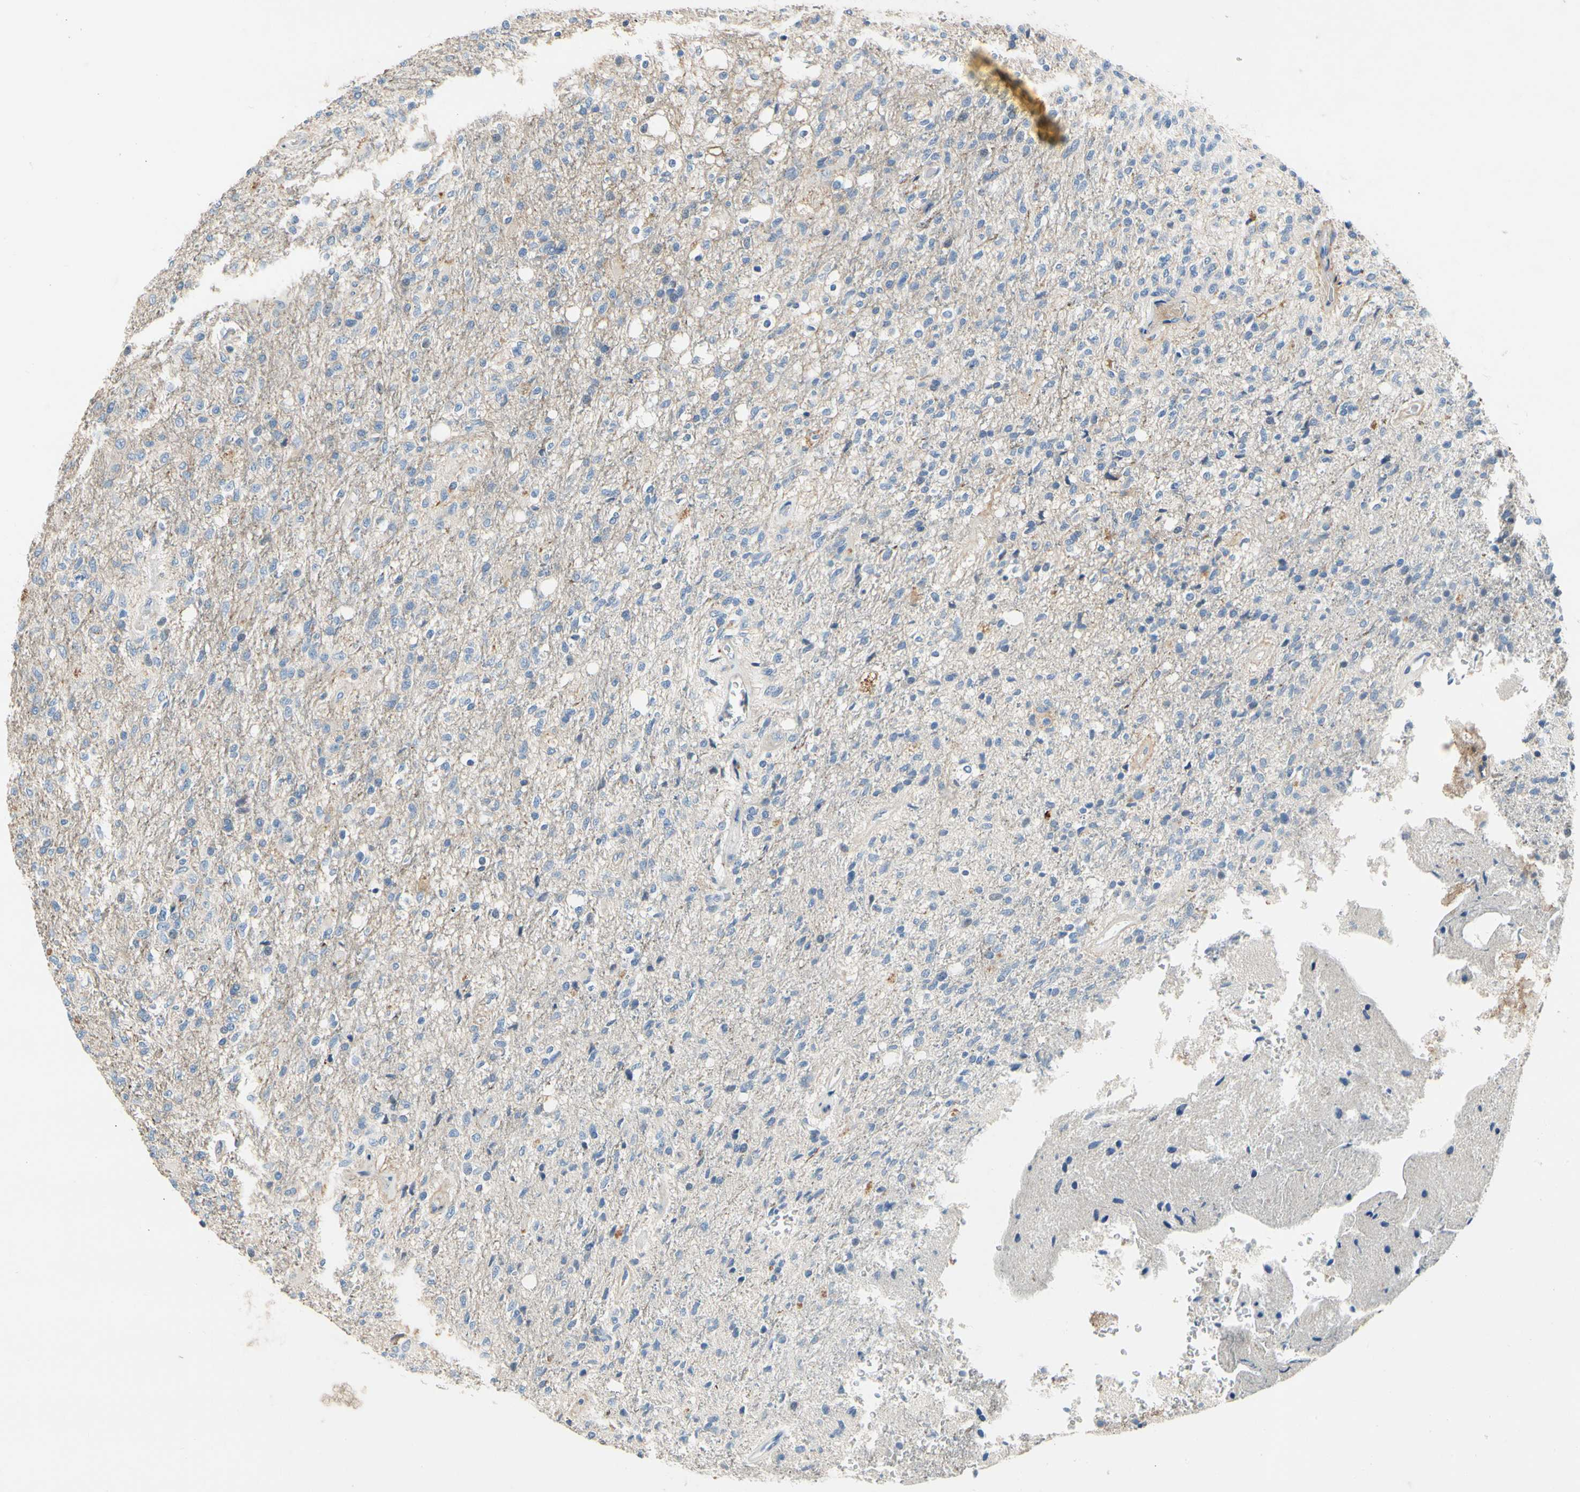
{"staining": {"intensity": "negative", "quantity": "none", "location": "none"}, "tissue": "glioma", "cell_type": "Tumor cells", "image_type": "cancer", "snomed": [{"axis": "morphology", "description": "Normal tissue, NOS"}, {"axis": "morphology", "description": "Glioma, malignant, High grade"}, {"axis": "topography", "description": "Cerebral cortex"}], "caption": "Micrograph shows no protein positivity in tumor cells of glioma tissue.", "gene": "CCM2L", "patient": {"sex": "male", "age": 77}}